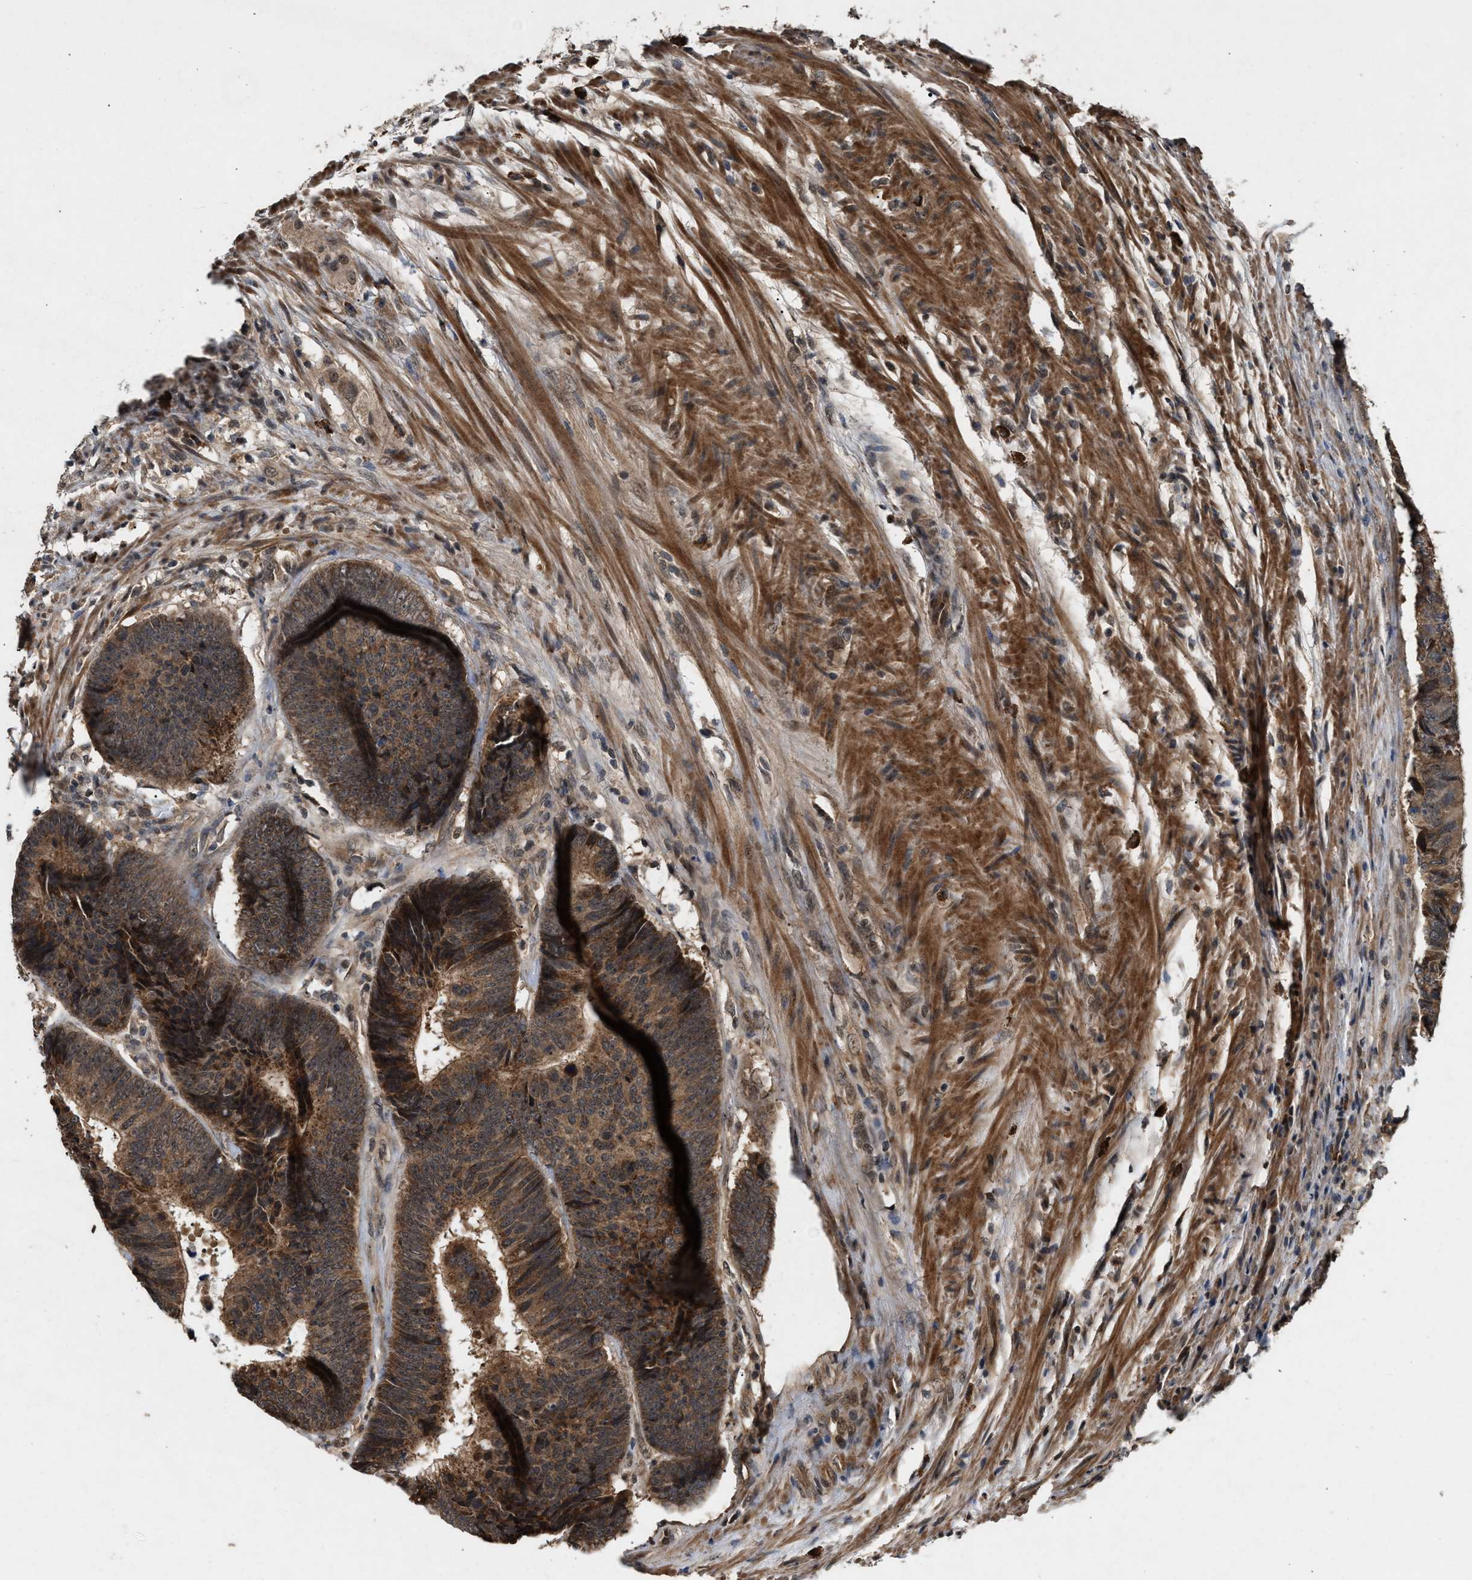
{"staining": {"intensity": "weak", "quantity": ">75%", "location": "cytoplasmic/membranous"}, "tissue": "colorectal cancer", "cell_type": "Tumor cells", "image_type": "cancer", "snomed": [{"axis": "morphology", "description": "Adenocarcinoma, NOS"}, {"axis": "topography", "description": "Colon"}], "caption": "About >75% of tumor cells in human adenocarcinoma (colorectal) reveal weak cytoplasmic/membranous protein staining as visualized by brown immunohistochemical staining.", "gene": "RUSC2", "patient": {"sex": "male", "age": 56}}